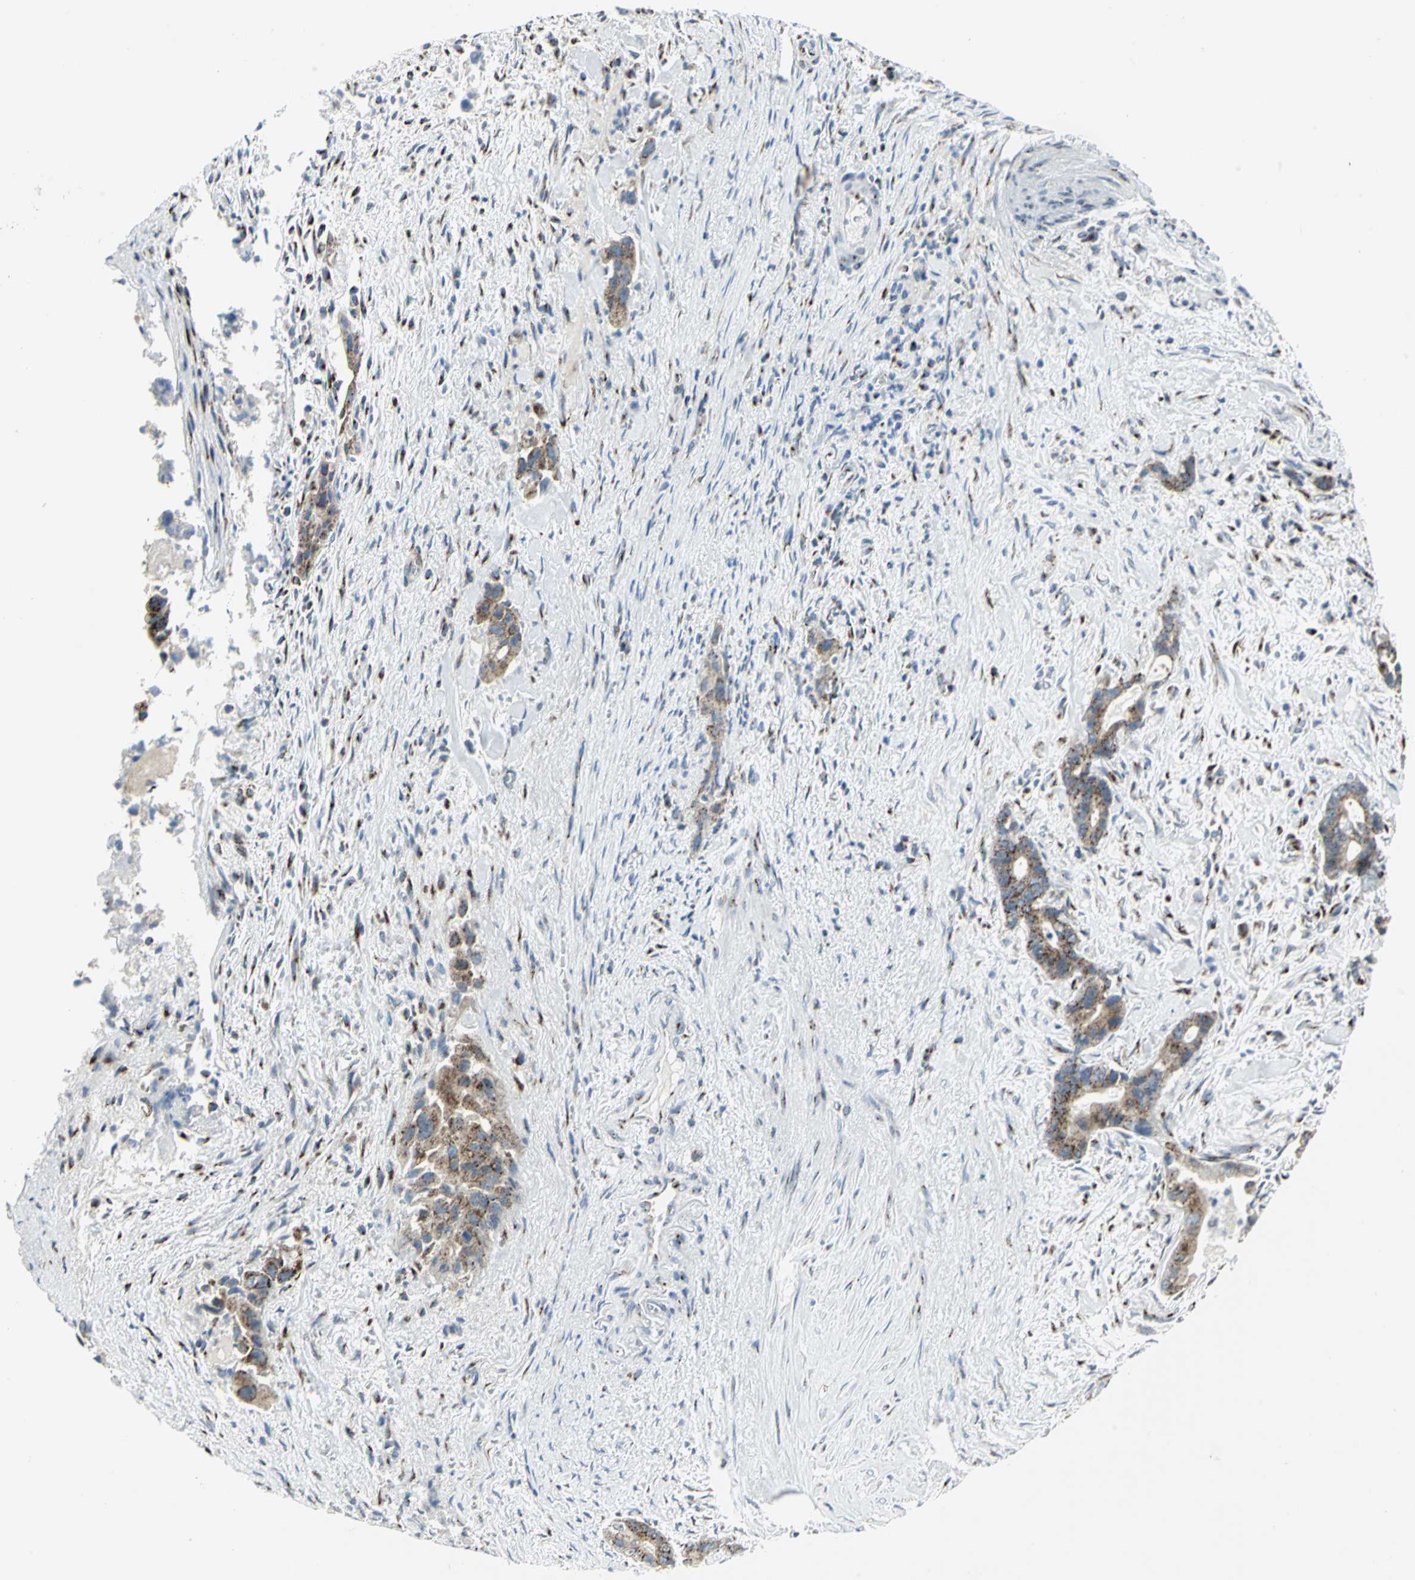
{"staining": {"intensity": "strong", "quantity": ">75%", "location": "cytoplasmic/membranous"}, "tissue": "liver cancer", "cell_type": "Tumor cells", "image_type": "cancer", "snomed": [{"axis": "morphology", "description": "Cholangiocarcinoma"}, {"axis": "topography", "description": "Liver"}], "caption": "Immunohistochemical staining of human liver cancer (cholangiocarcinoma) demonstrates strong cytoplasmic/membranous protein expression in approximately >75% of tumor cells. (Stains: DAB in brown, nuclei in blue, Microscopy: brightfield microscopy at high magnification).", "gene": "GPR3", "patient": {"sex": "female", "age": 55}}